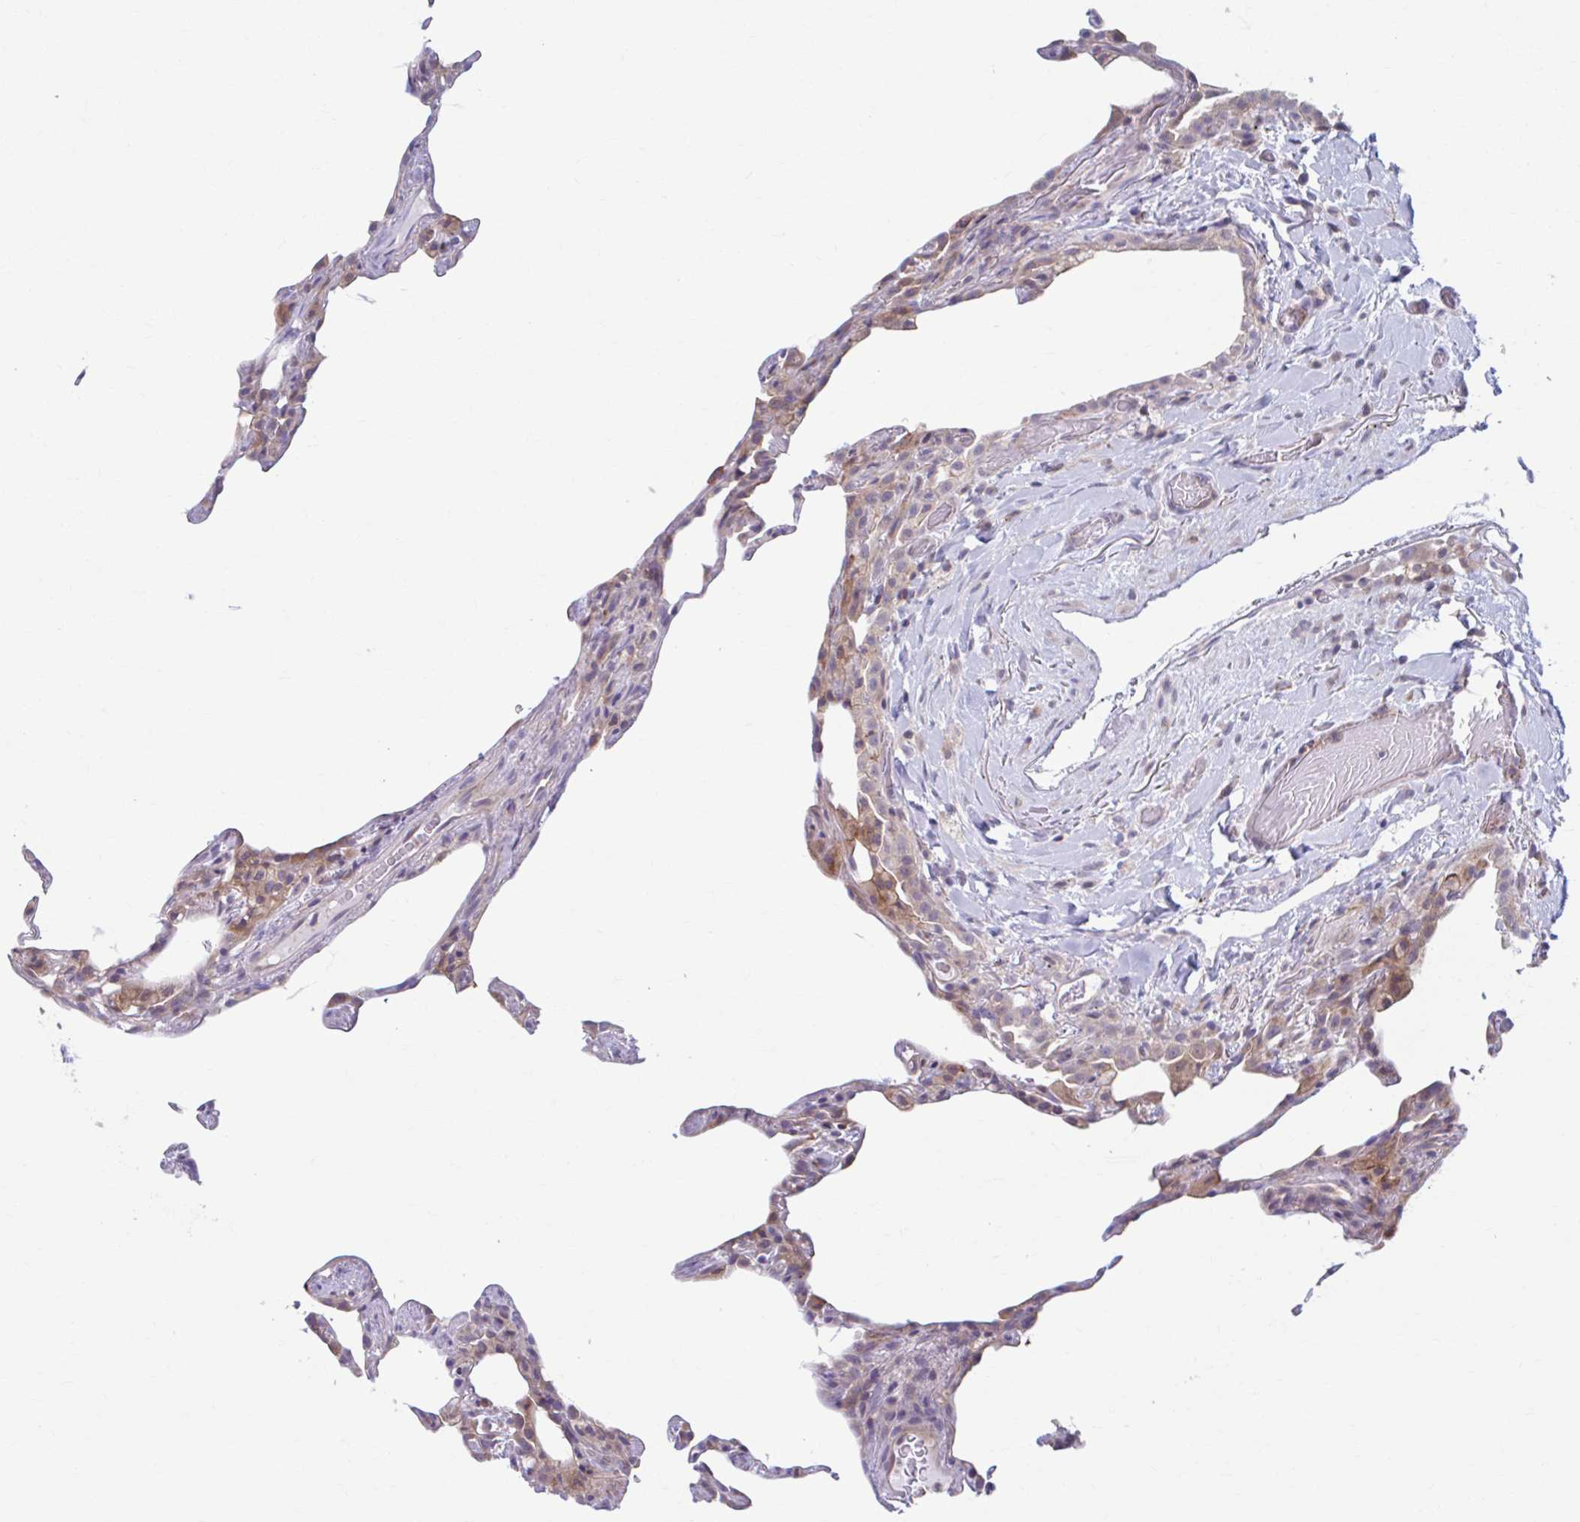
{"staining": {"intensity": "moderate", "quantity": "<25%", "location": "cytoplasmic/membranous"}, "tissue": "lung", "cell_type": "Alveolar cells", "image_type": "normal", "snomed": [{"axis": "morphology", "description": "Normal tissue, NOS"}, {"axis": "topography", "description": "Lung"}], "caption": "An immunohistochemistry (IHC) histopathology image of benign tissue is shown. Protein staining in brown highlights moderate cytoplasmic/membranous positivity in lung within alveolar cells. The staining is performed using DAB (3,3'-diaminobenzidine) brown chromogen to label protein expression. The nuclei are counter-stained blue using hematoxylin.", "gene": "ADAT3", "patient": {"sex": "female", "age": 57}}